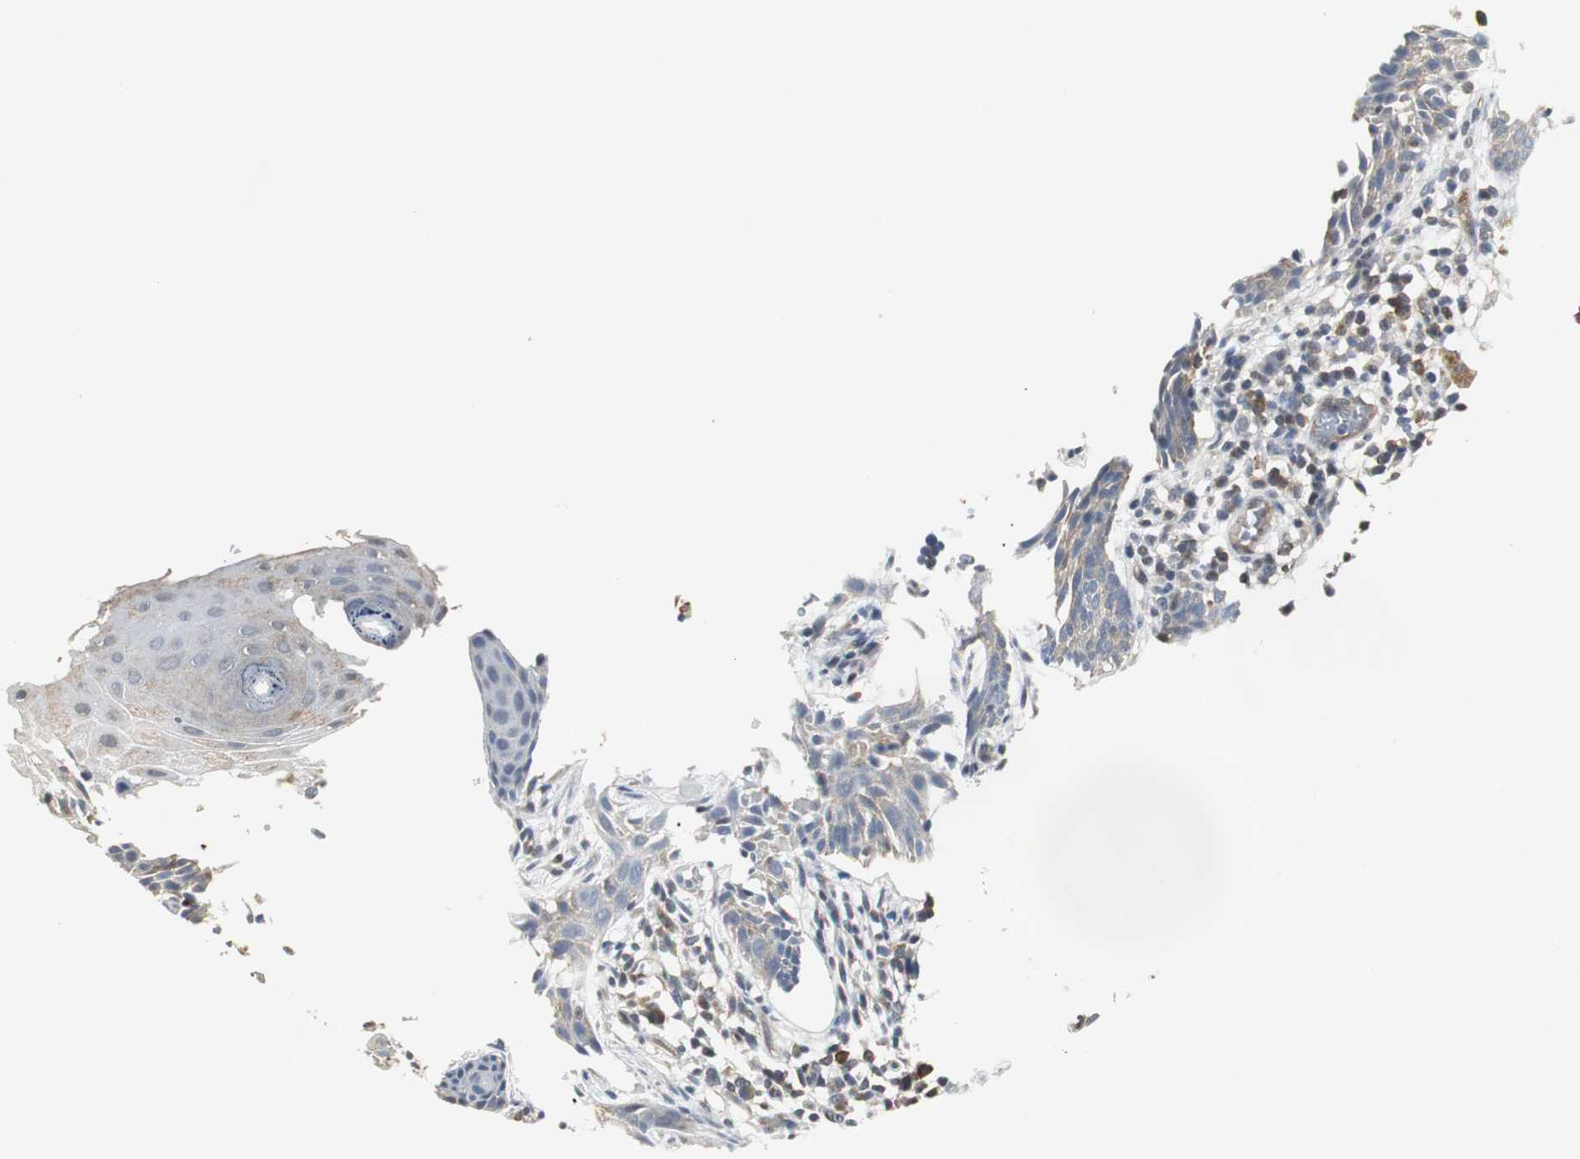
{"staining": {"intensity": "weak", "quantity": "25%-75%", "location": "cytoplasmic/membranous"}, "tissue": "skin cancer", "cell_type": "Tumor cells", "image_type": "cancer", "snomed": [{"axis": "morphology", "description": "Normal tissue, NOS"}, {"axis": "morphology", "description": "Basal cell carcinoma"}, {"axis": "topography", "description": "Skin"}], "caption": "IHC photomicrograph of human basal cell carcinoma (skin) stained for a protein (brown), which displays low levels of weak cytoplasmic/membranous expression in approximately 25%-75% of tumor cells.", "gene": "CCT5", "patient": {"sex": "female", "age": 69}}